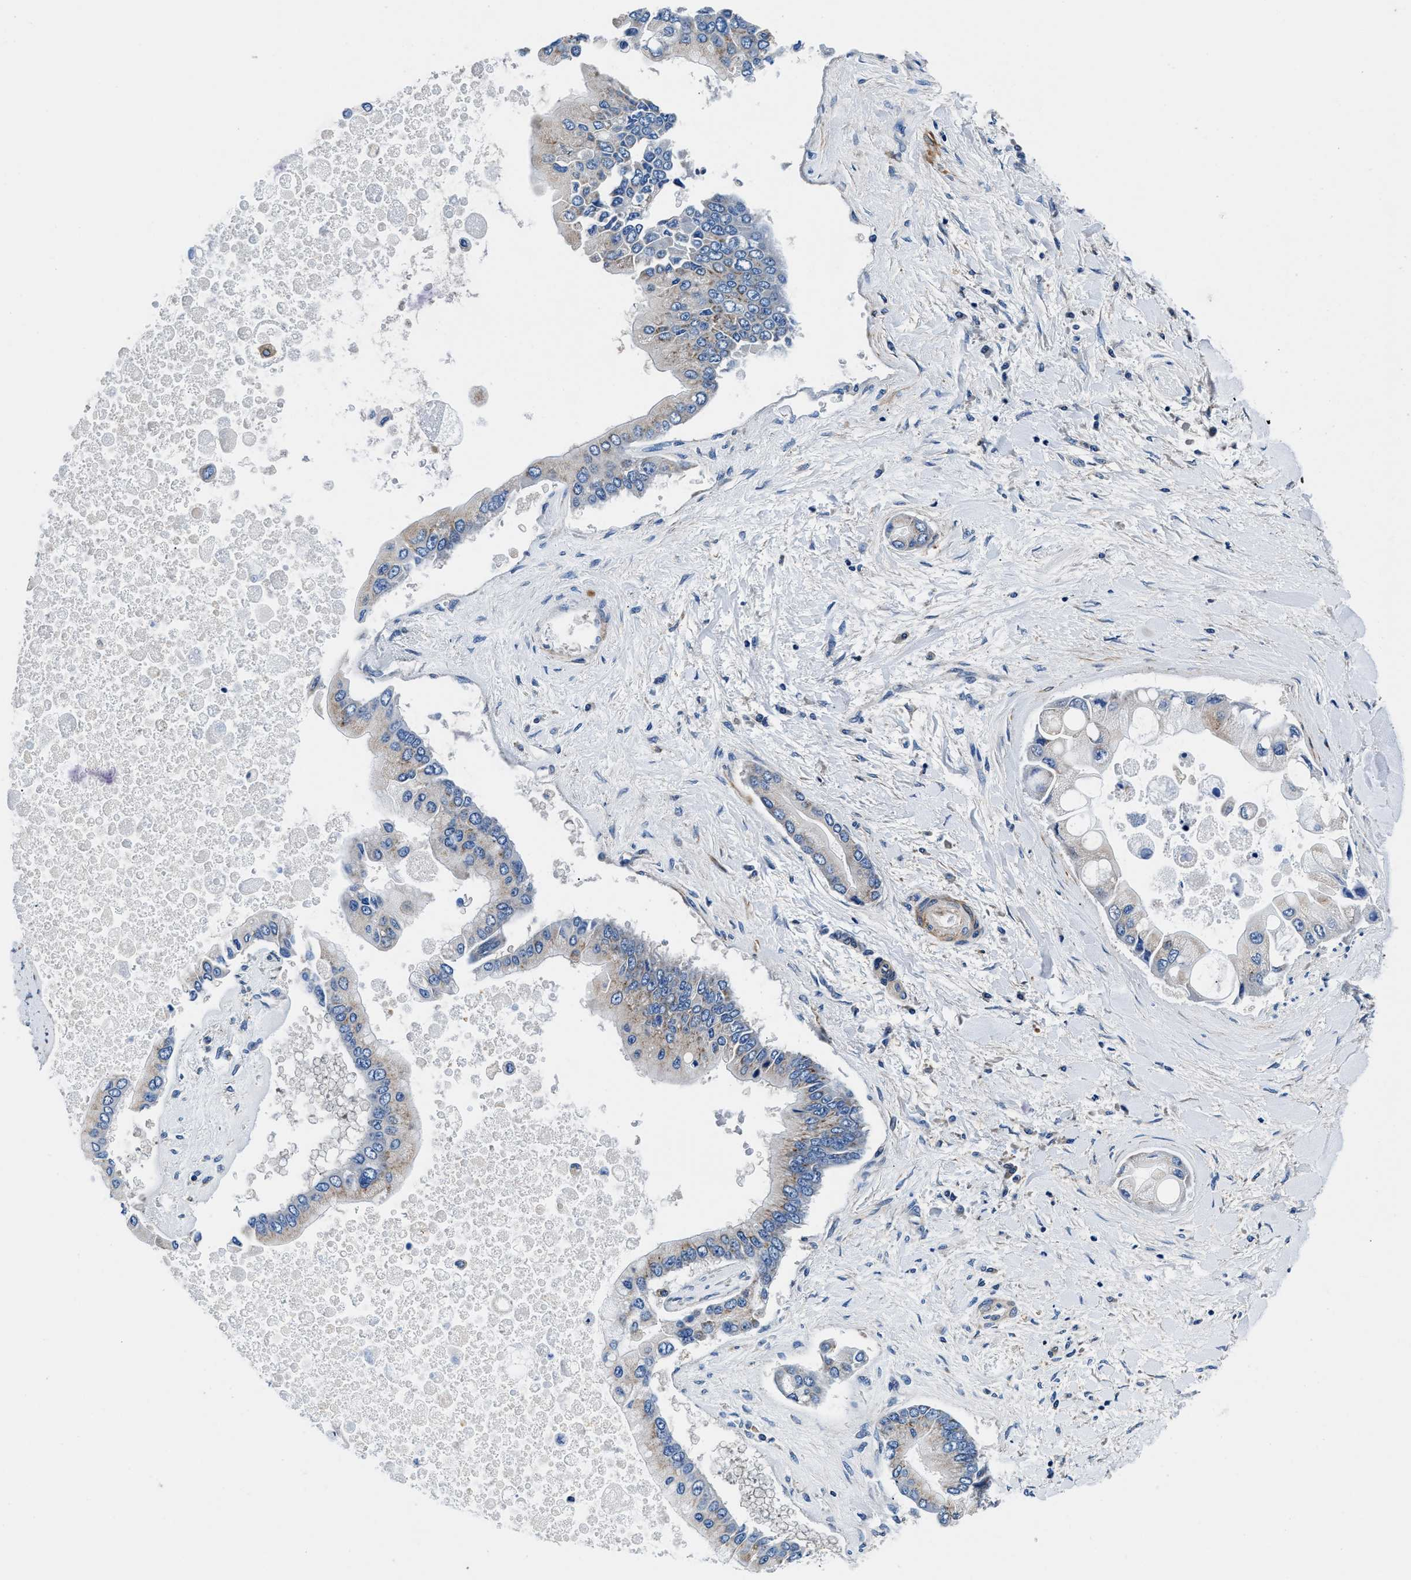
{"staining": {"intensity": "weak", "quantity": "25%-75%", "location": "cytoplasmic/membranous"}, "tissue": "liver cancer", "cell_type": "Tumor cells", "image_type": "cancer", "snomed": [{"axis": "morphology", "description": "Cholangiocarcinoma"}, {"axis": "topography", "description": "Liver"}], "caption": "A brown stain highlights weak cytoplasmic/membranous staining of a protein in human cholangiocarcinoma (liver) tumor cells. Using DAB (3,3'-diaminobenzidine) (brown) and hematoxylin (blue) stains, captured at high magnification using brightfield microscopy.", "gene": "NEU1", "patient": {"sex": "male", "age": 50}}